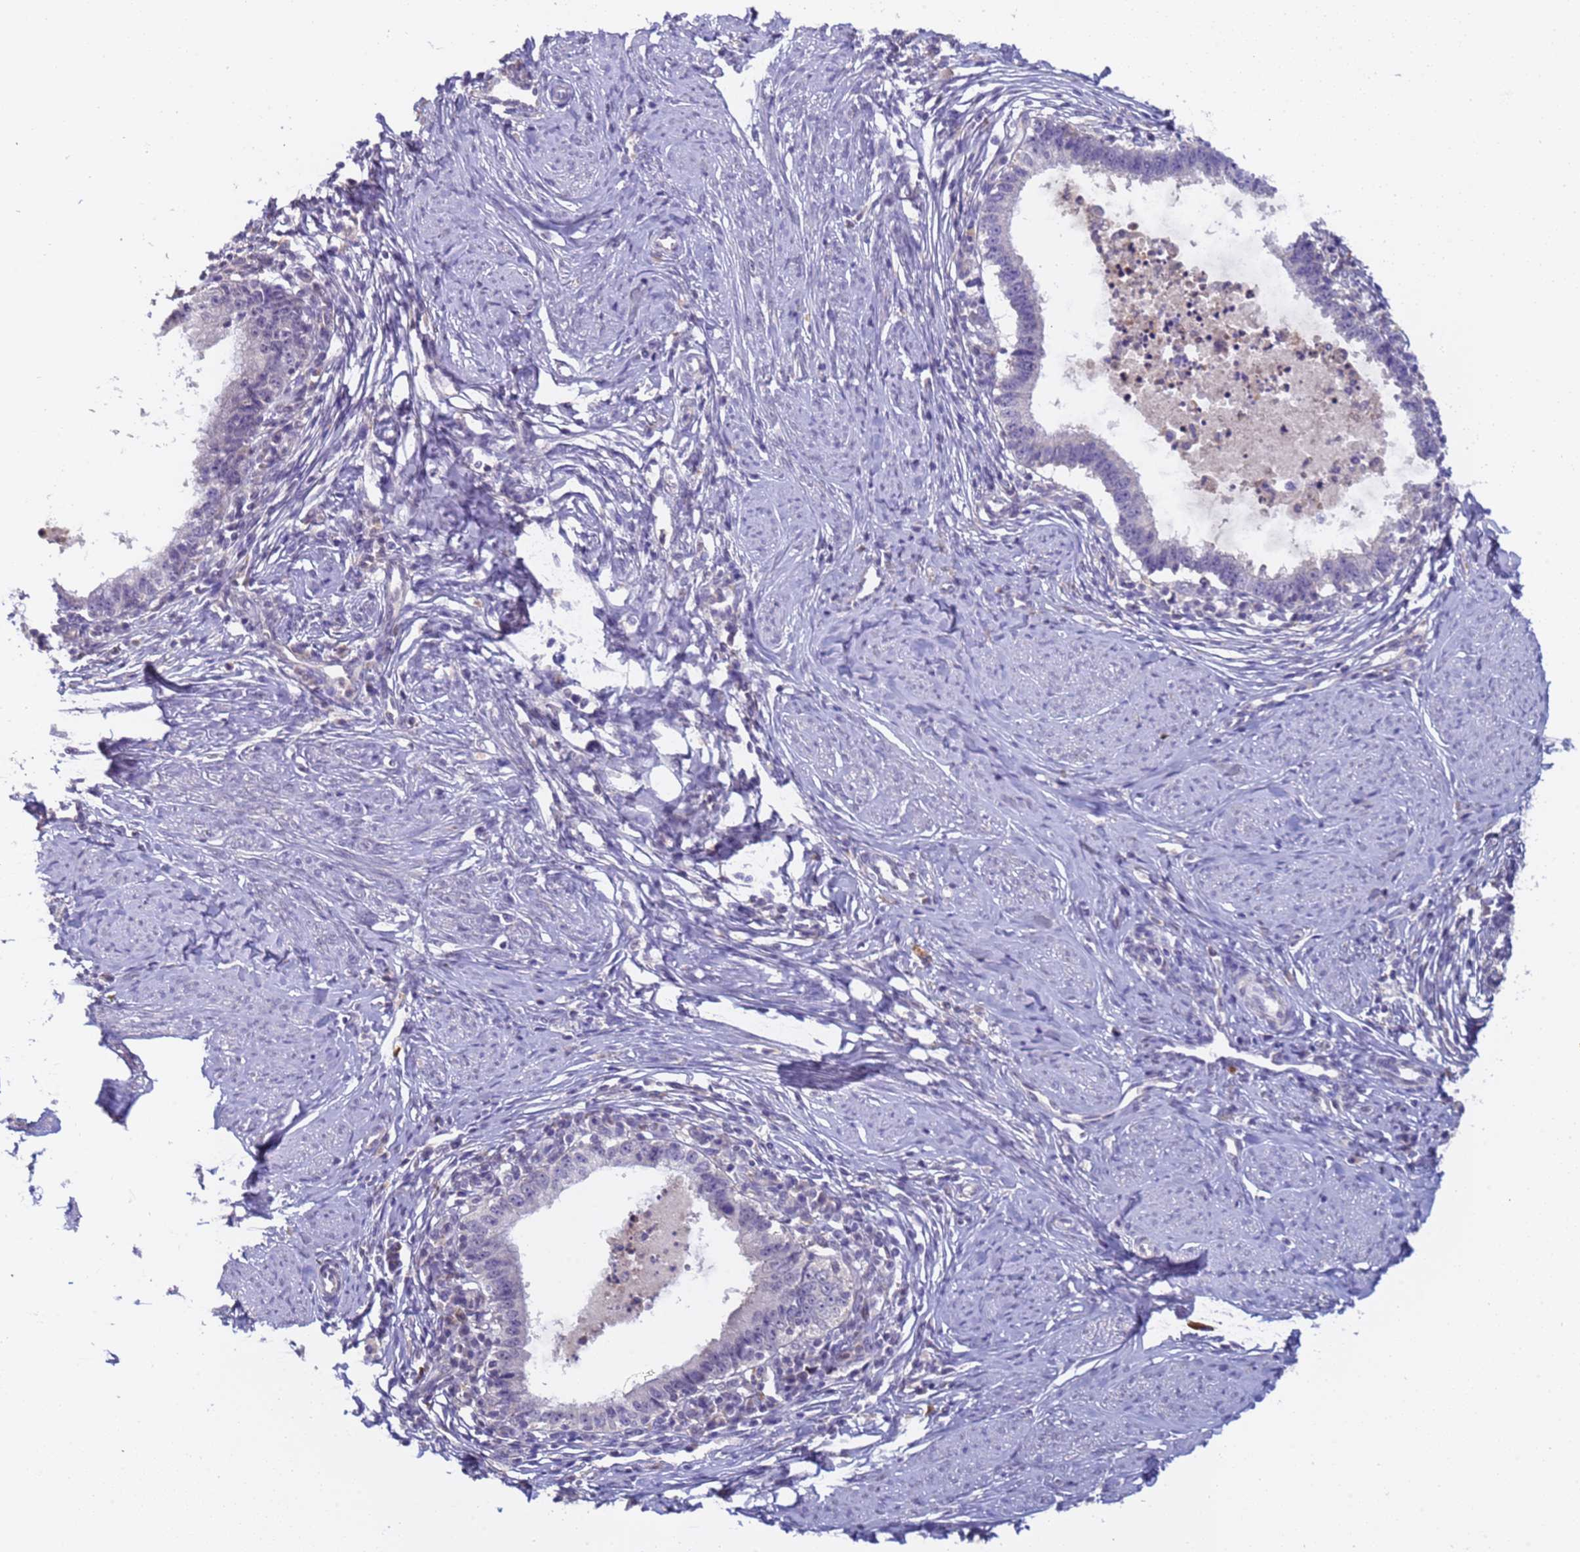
{"staining": {"intensity": "negative", "quantity": "none", "location": "none"}, "tissue": "cervical cancer", "cell_type": "Tumor cells", "image_type": "cancer", "snomed": [{"axis": "morphology", "description": "Adenocarcinoma, NOS"}, {"axis": "topography", "description": "Cervix"}], "caption": "This is an IHC photomicrograph of human cervical cancer. There is no expression in tumor cells.", "gene": "ZNF248", "patient": {"sex": "female", "age": 36}}